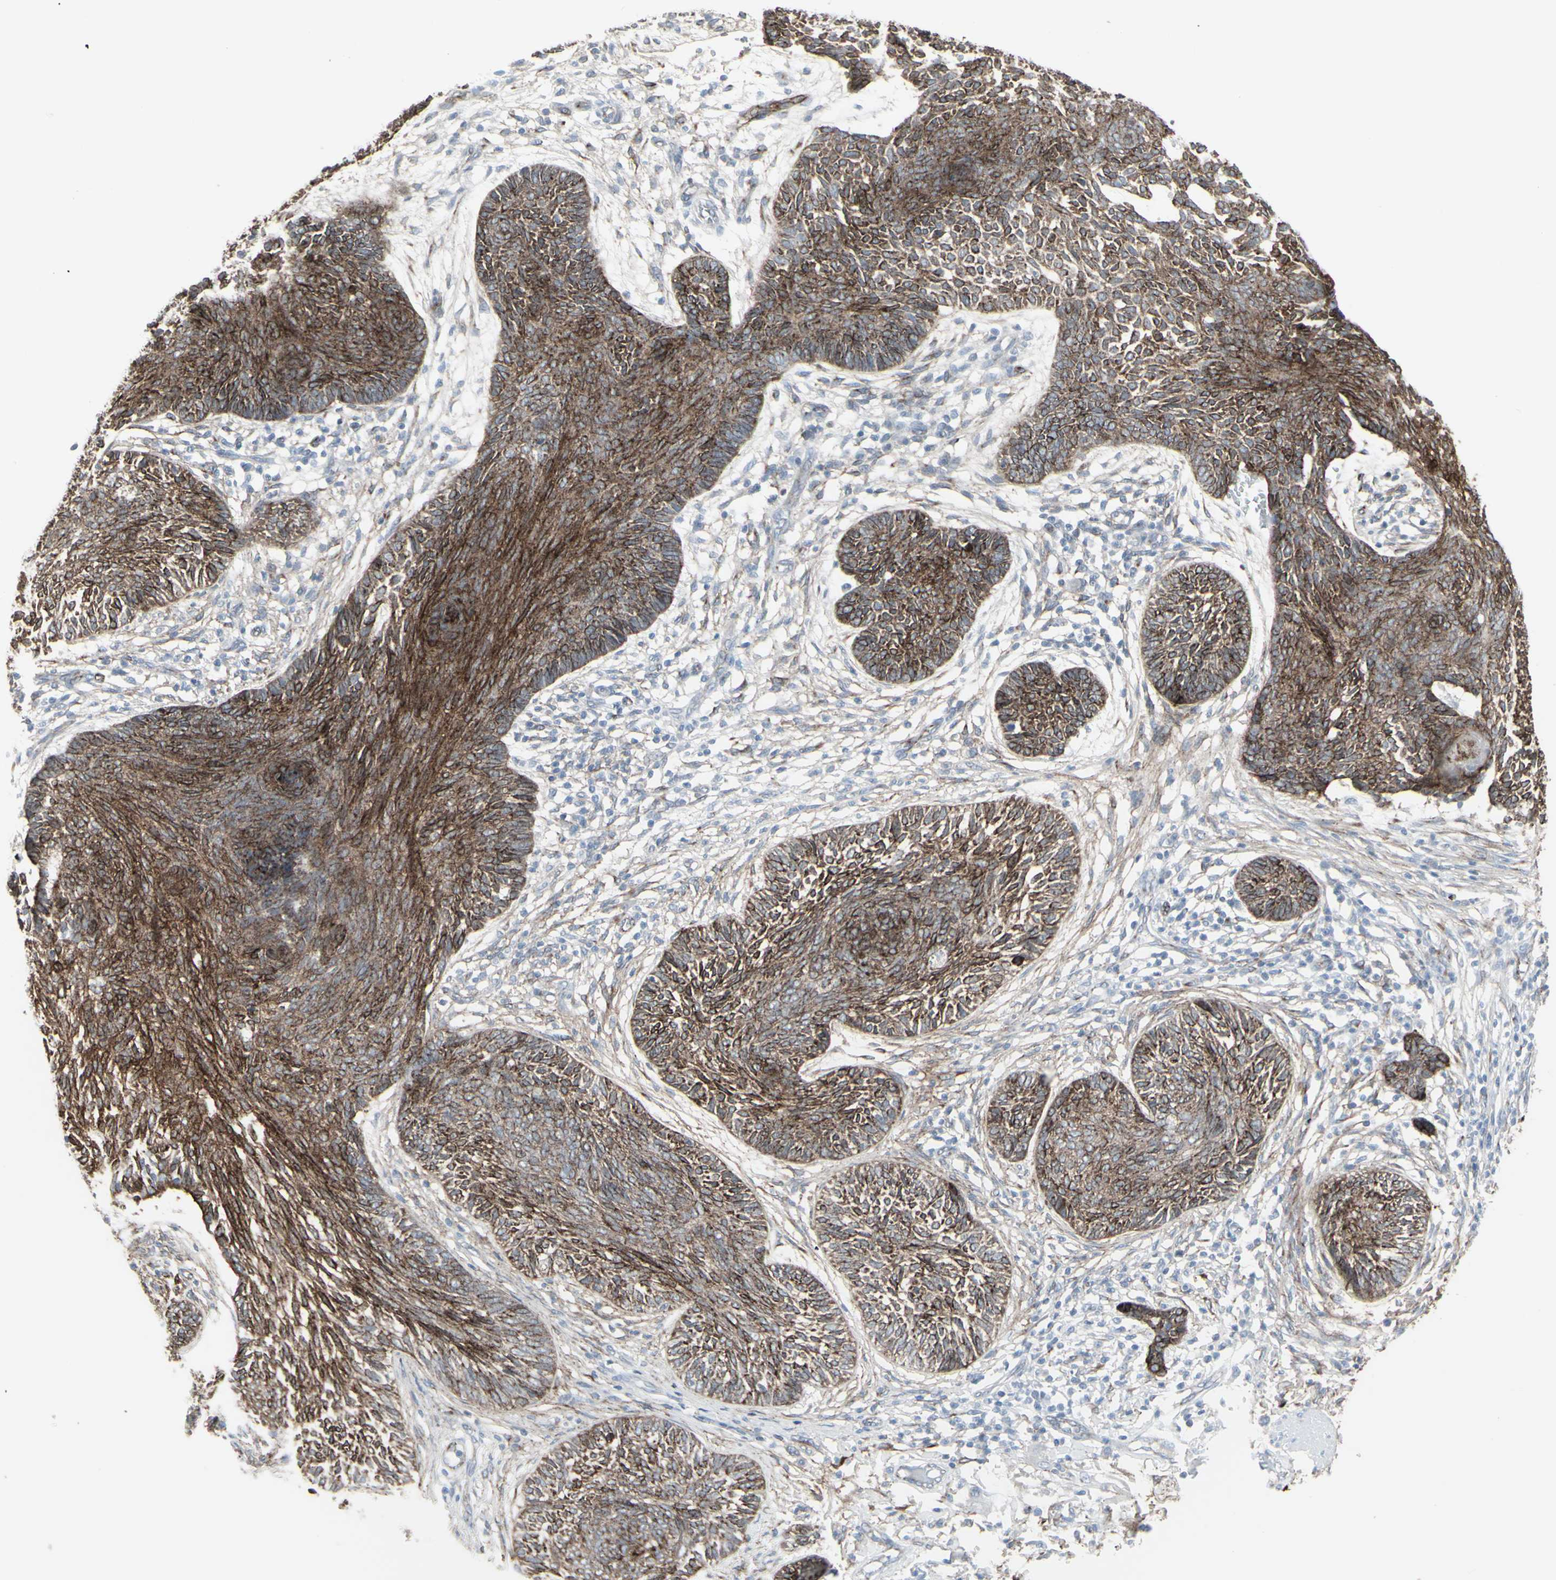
{"staining": {"intensity": "moderate", "quantity": ">75%", "location": "cytoplasmic/membranous"}, "tissue": "skin cancer", "cell_type": "Tumor cells", "image_type": "cancer", "snomed": [{"axis": "morphology", "description": "Papilloma, NOS"}, {"axis": "morphology", "description": "Basal cell carcinoma"}, {"axis": "topography", "description": "Skin"}], "caption": "High-magnification brightfield microscopy of skin basal cell carcinoma stained with DAB (brown) and counterstained with hematoxylin (blue). tumor cells exhibit moderate cytoplasmic/membranous staining is present in about>75% of cells.", "gene": "GJA1", "patient": {"sex": "male", "age": 87}}